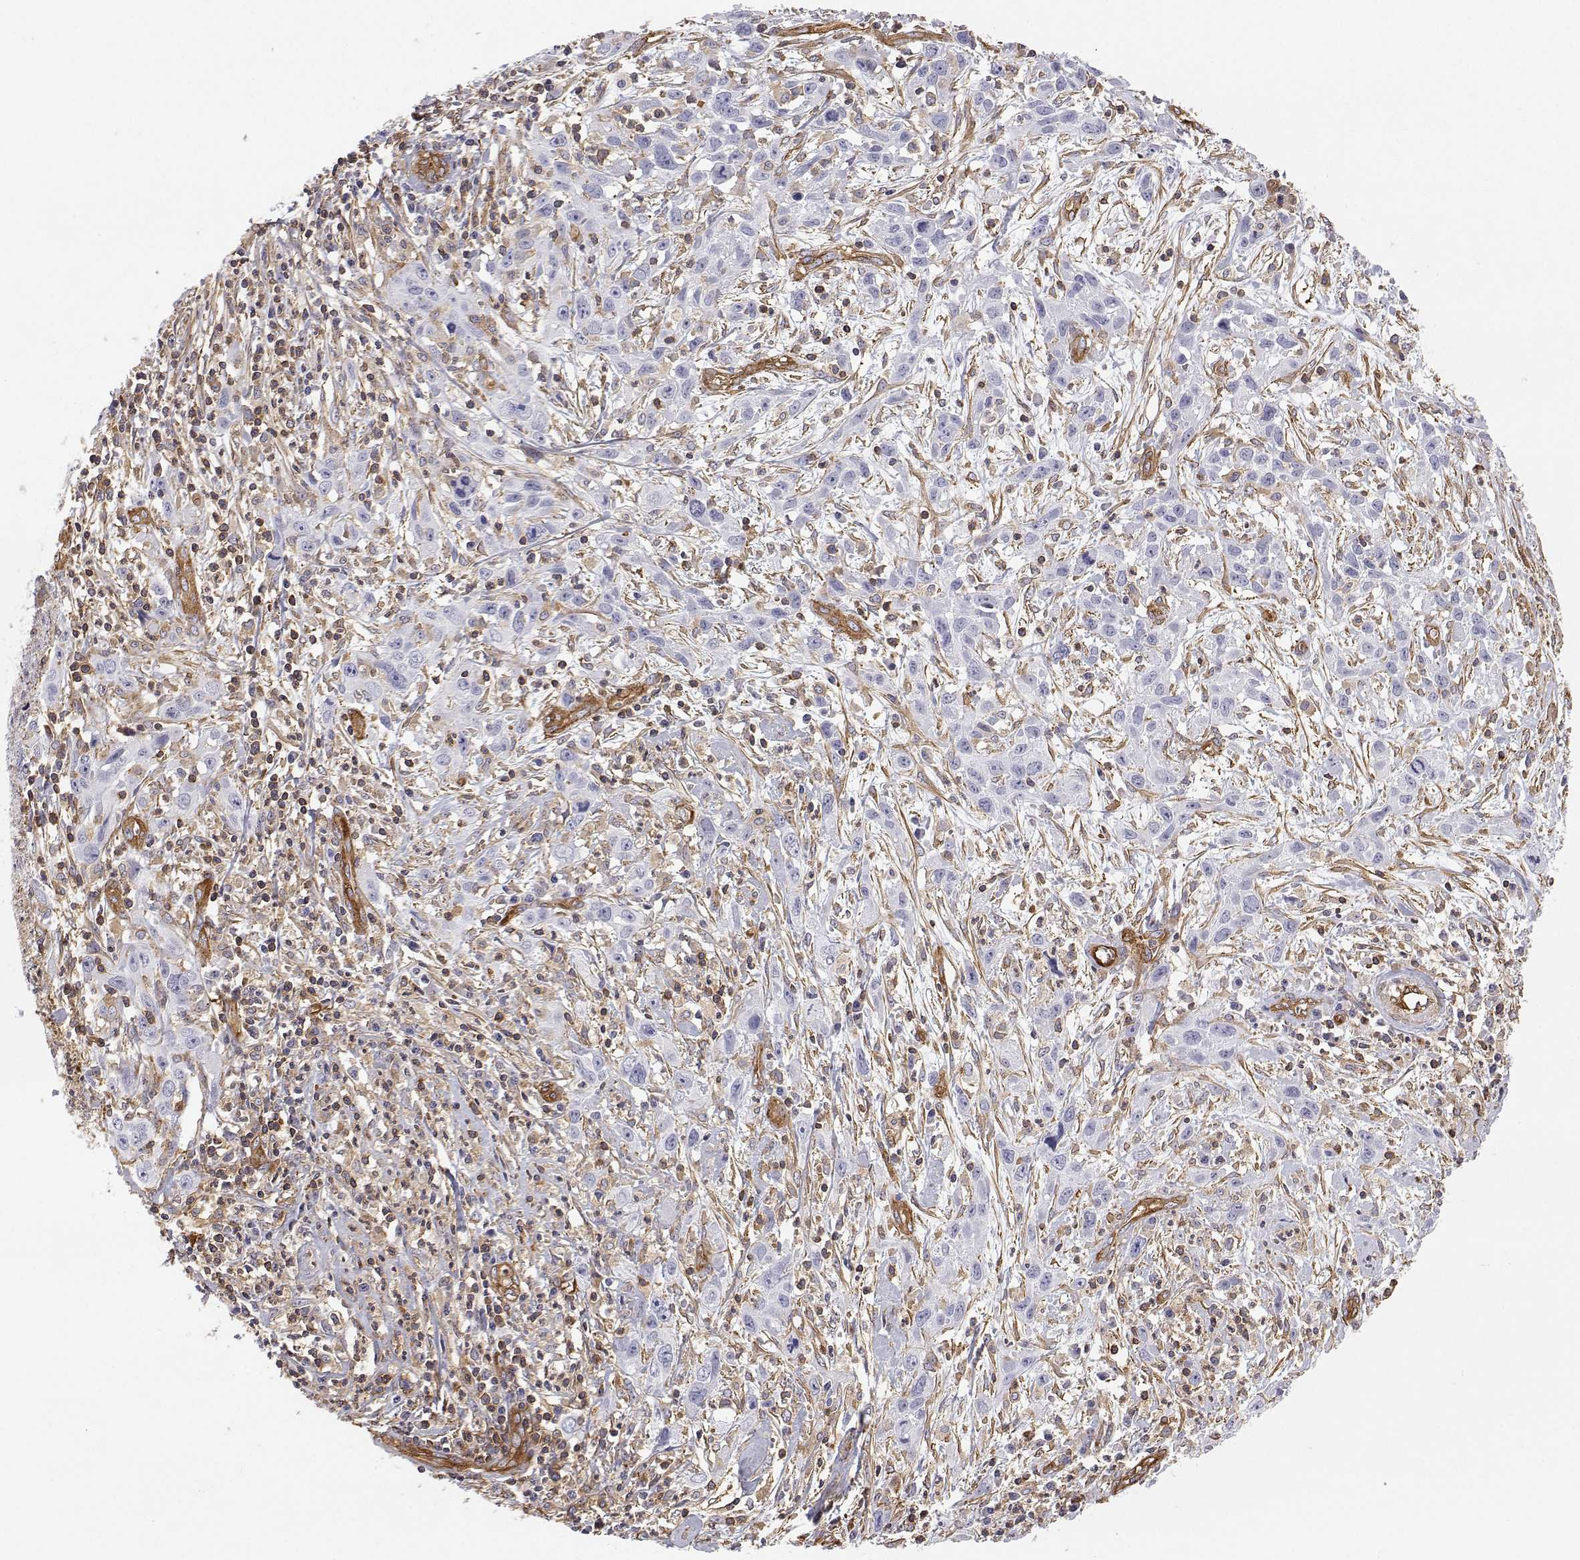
{"staining": {"intensity": "negative", "quantity": "none", "location": "none"}, "tissue": "cervical cancer", "cell_type": "Tumor cells", "image_type": "cancer", "snomed": [{"axis": "morphology", "description": "Squamous cell carcinoma, NOS"}, {"axis": "topography", "description": "Cervix"}], "caption": "High magnification brightfield microscopy of cervical squamous cell carcinoma stained with DAB (brown) and counterstained with hematoxylin (blue): tumor cells show no significant staining.", "gene": "MYH9", "patient": {"sex": "female", "age": 38}}